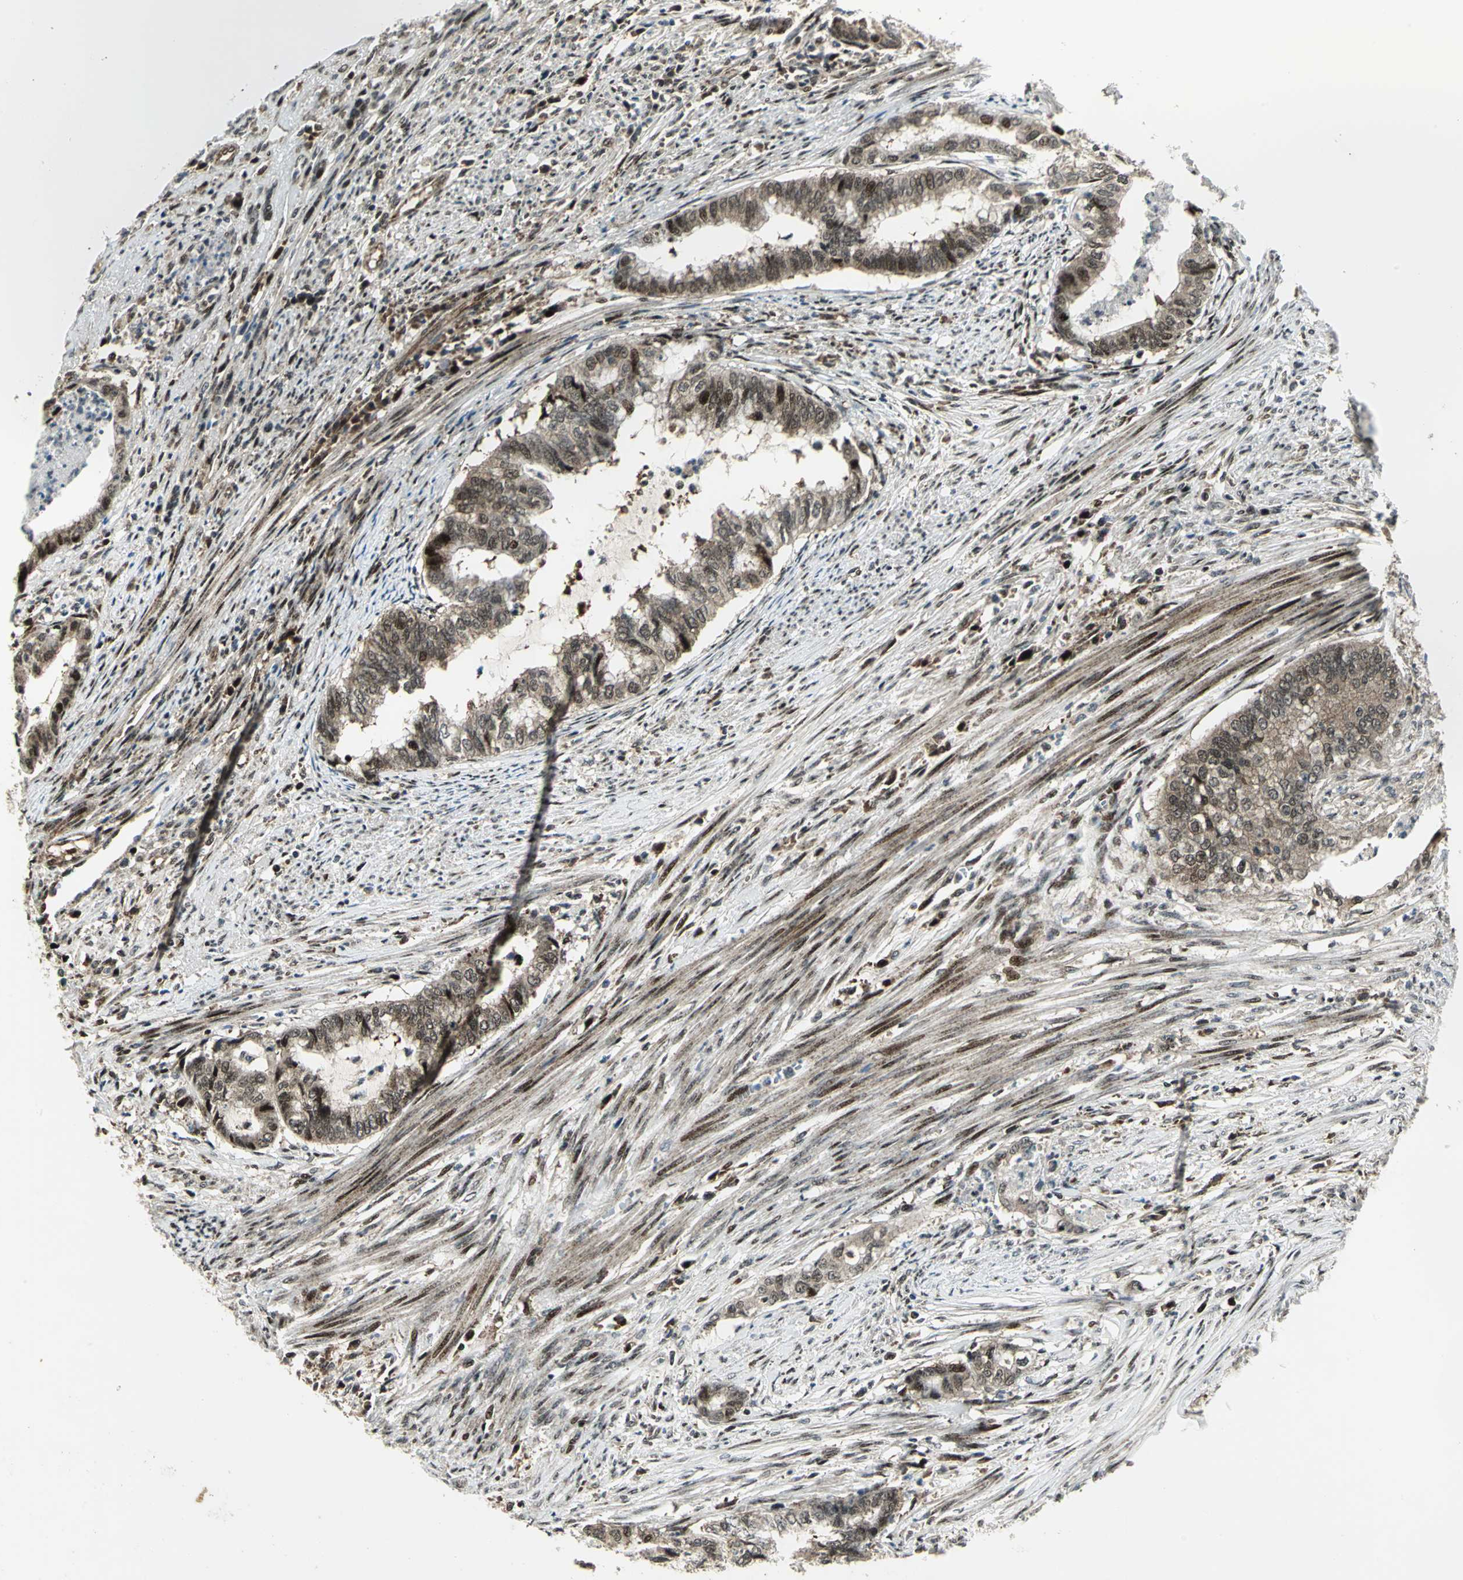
{"staining": {"intensity": "moderate", "quantity": ">75%", "location": "cytoplasmic/membranous,nuclear"}, "tissue": "endometrial cancer", "cell_type": "Tumor cells", "image_type": "cancer", "snomed": [{"axis": "morphology", "description": "Adenocarcinoma, NOS"}, {"axis": "topography", "description": "Endometrium"}], "caption": "An immunohistochemistry (IHC) histopathology image of tumor tissue is shown. Protein staining in brown shows moderate cytoplasmic/membranous and nuclear positivity in adenocarcinoma (endometrial) within tumor cells.", "gene": "COPS5", "patient": {"sex": "female", "age": 79}}